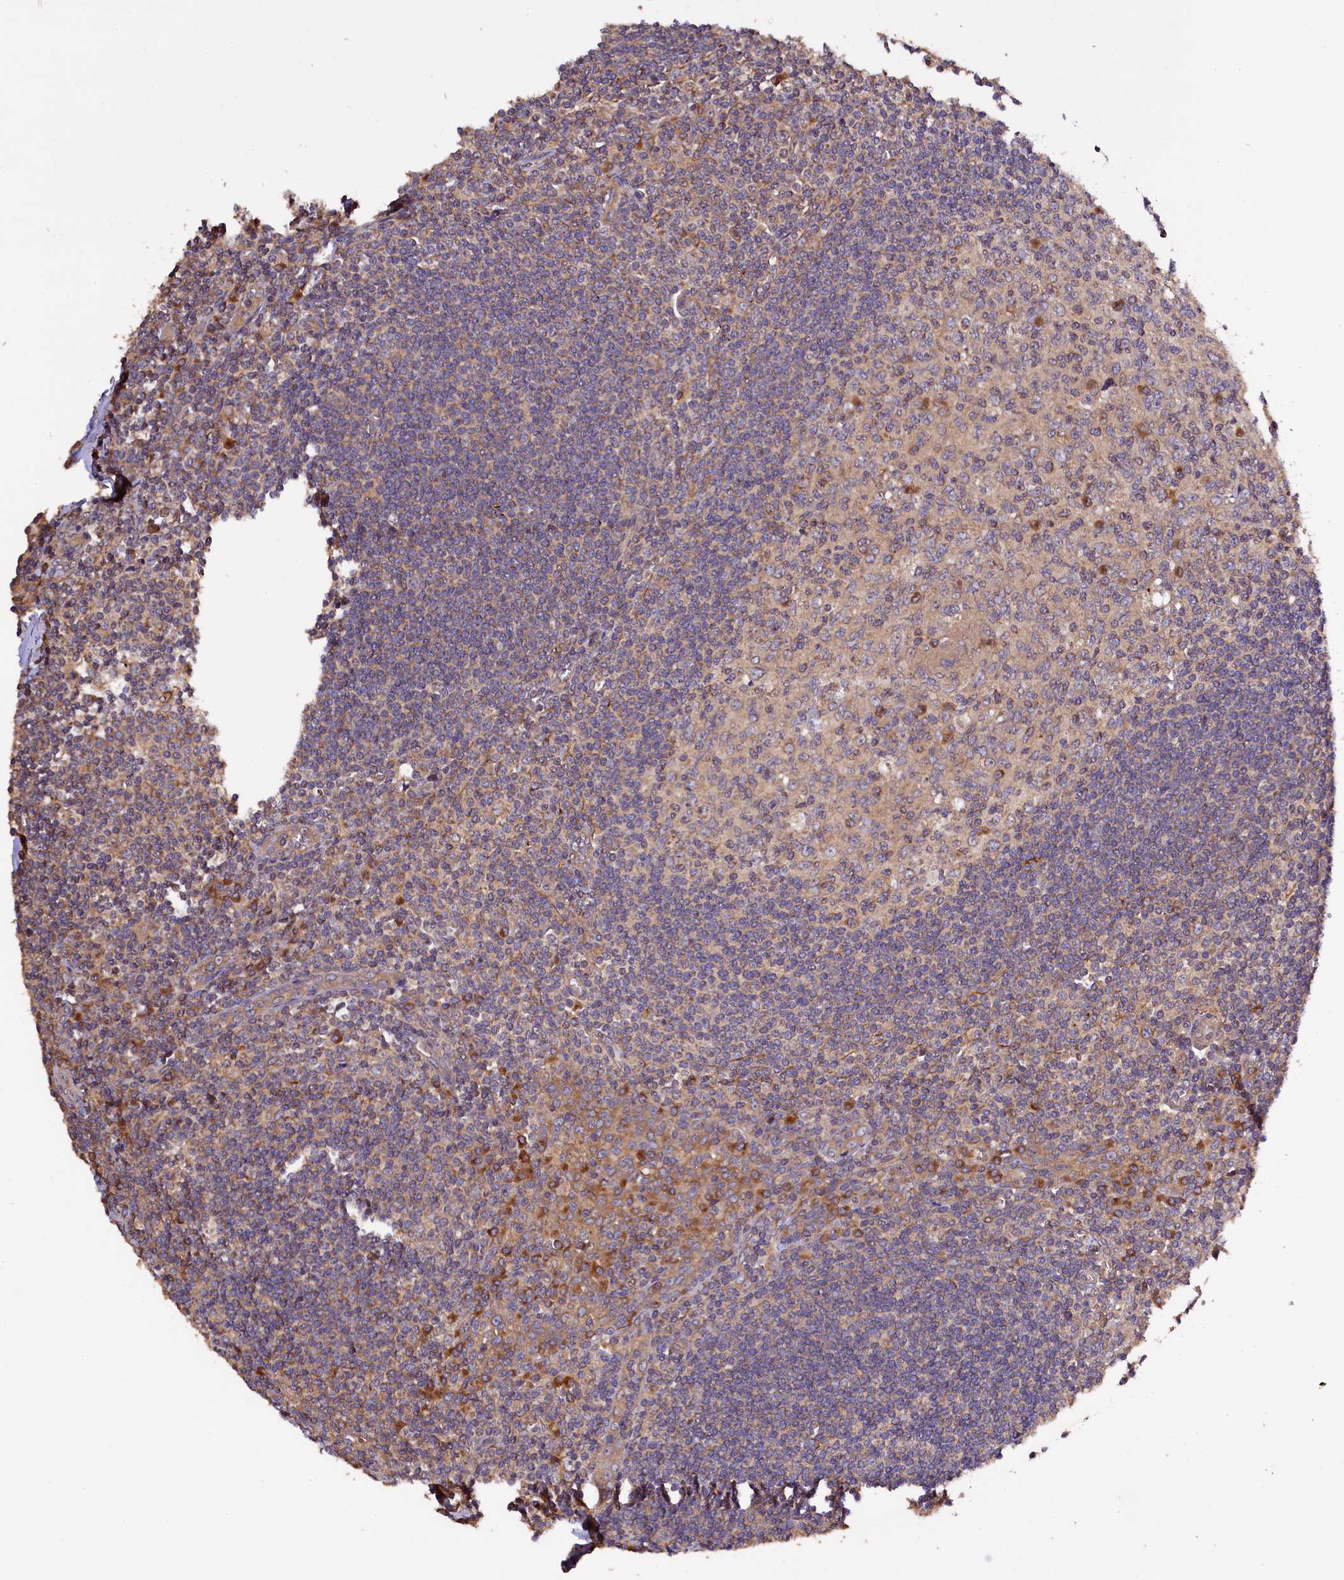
{"staining": {"intensity": "moderate", "quantity": "25%-75%", "location": "cytoplasmic/membranous"}, "tissue": "tonsil", "cell_type": "Germinal center cells", "image_type": "normal", "snomed": [{"axis": "morphology", "description": "Normal tissue, NOS"}, {"axis": "topography", "description": "Tonsil"}], "caption": "DAB (3,3'-diaminobenzidine) immunohistochemical staining of benign tonsil exhibits moderate cytoplasmic/membranous protein expression in about 25%-75% of germinal center cells. The protein is shown in brown color, while the nuclei are stained blue.", "gene": "KLC2", "patient": {"sex": "male", "age": 27}}